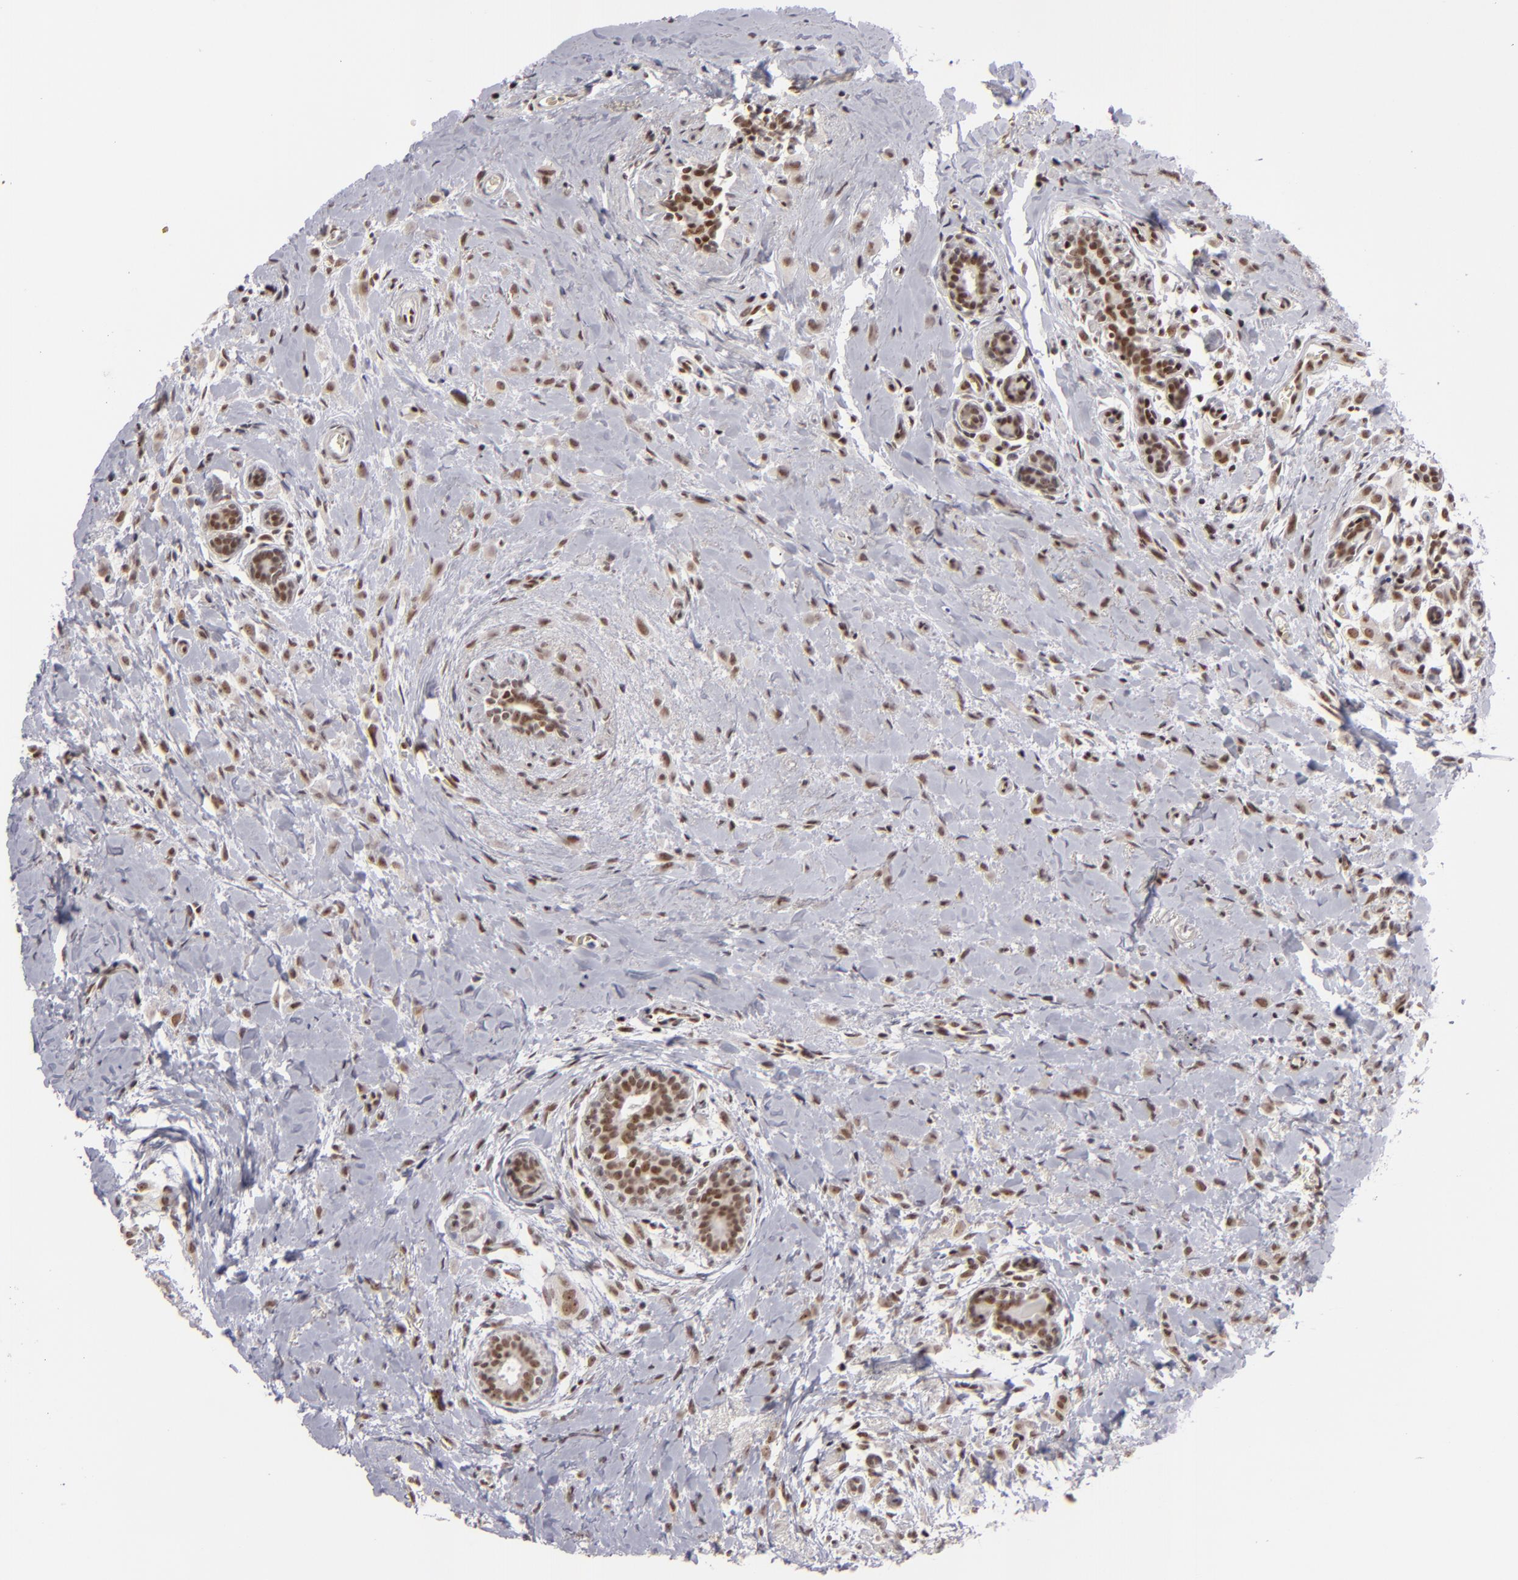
{"staining": {"intensity": "moderate", "quantity": ">75%", "location": "nuclear"}, "tissue": "breast cancer", "cell_type": "Tumor cells", "image_type": "cancer", "snomed": [{"axis": "morphology", "description": "Lobular carcinoma"}, {"axis": "topography", "description": "Breast"}], "caption": "Breast cancer (lobular carcinoma) was stained to show a protein in brown. There is medium levels of moderate nuclear positivity in about >75% of tumor cells. The staining was performed using DAB, with brown indicating positive protein expression. Nuclei are stained blue with hematoxylin.", "gene": "DAXX", "patient": {"sex": "female", "age": 57}}